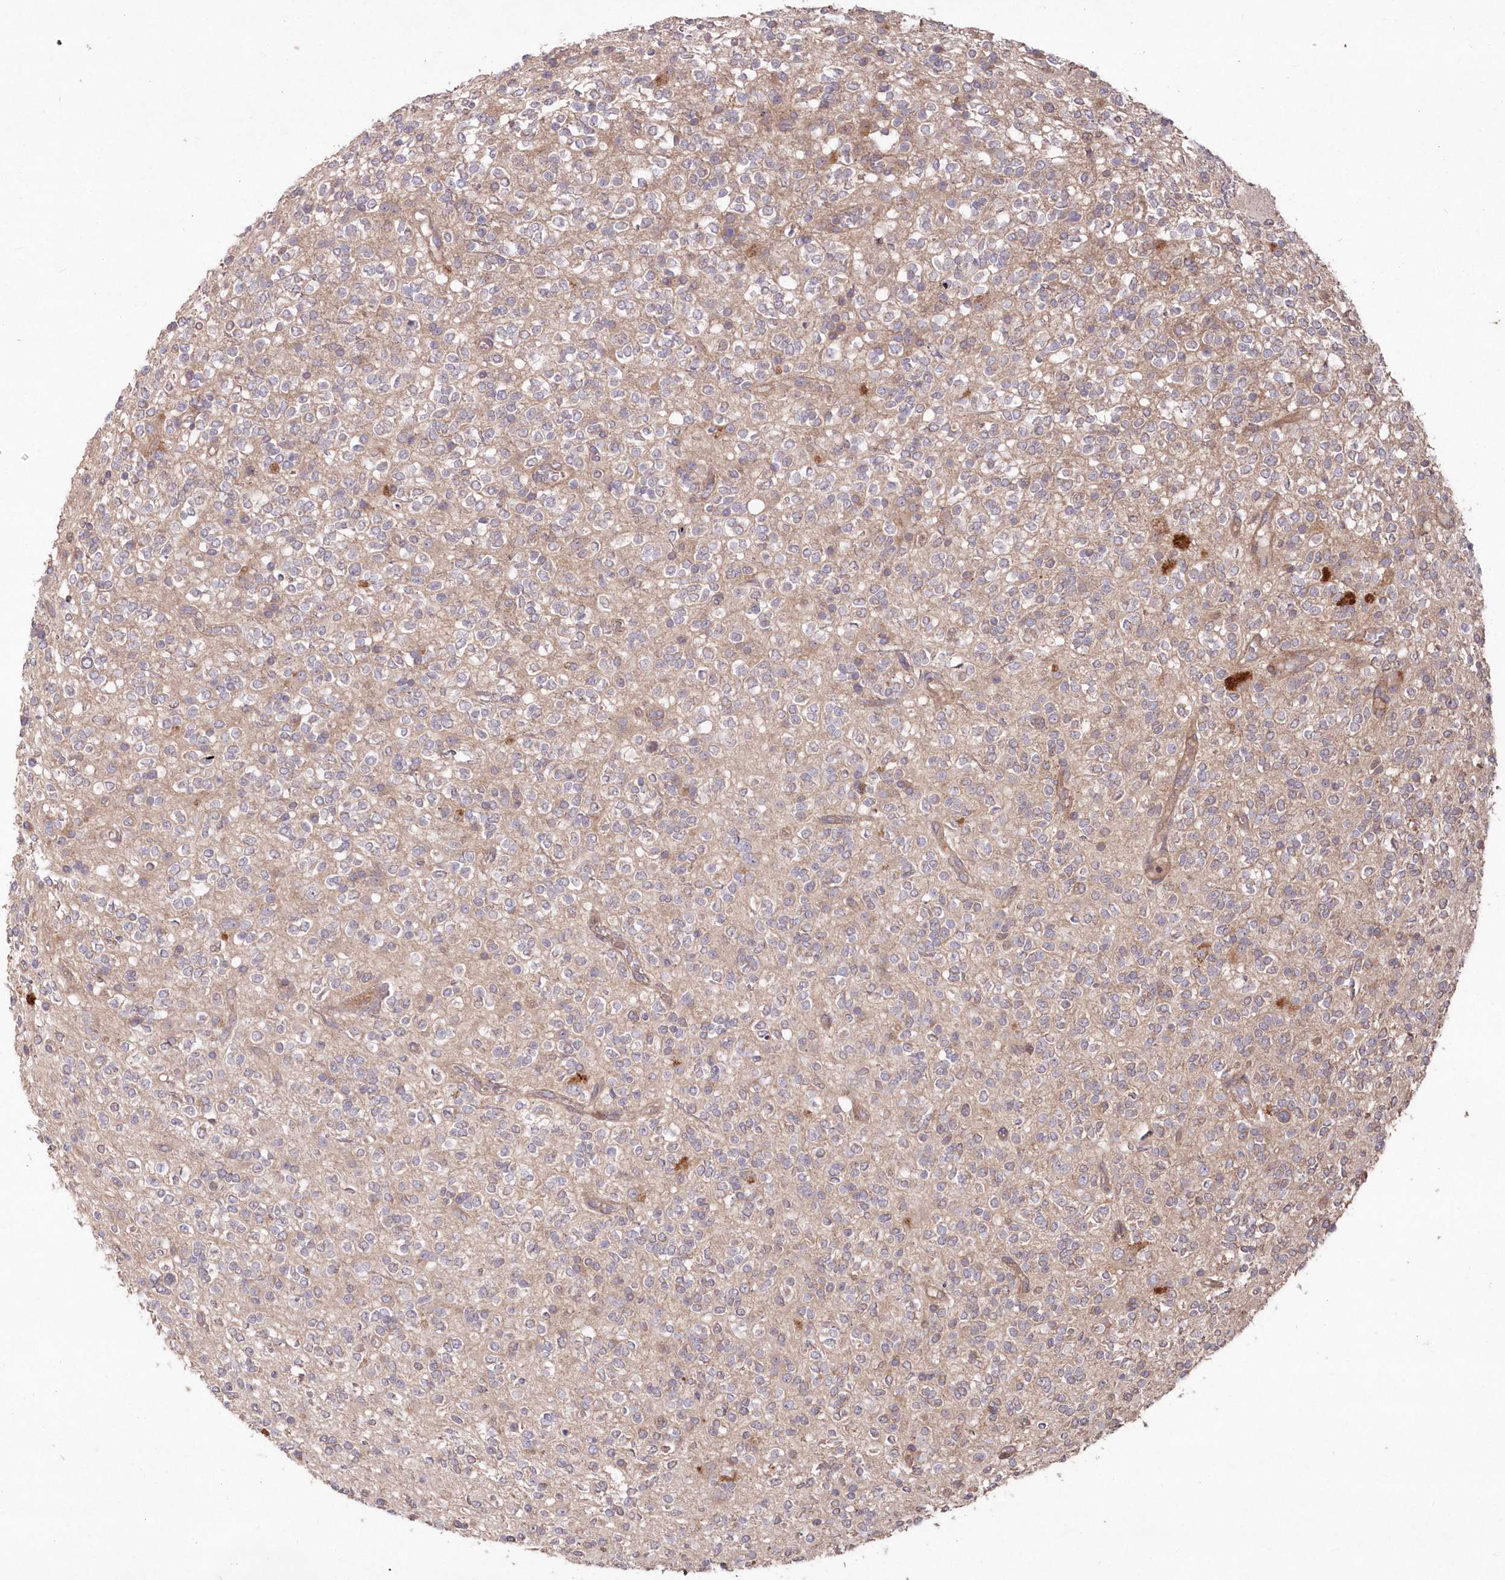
{"staining": {"intensity": "weak", "quantity": "25%-75%", "location": "cytoplasmic/membranous"}, "tissue": "glioma", "cell_type": "Tumor cells", "image_type": "cancer", "snomed": [{"axis": "morphology", "description": "Glioma, malignant, High grade"}, {"axis": "topography", "description": "Brain"}], "caption": "Weak cytoplasmic/membranous protein expression is identified in about 25%-75% of tumor cells in malignant glioma (high-grade).", "gene": "TBCA", "patient": {"sex": "male", "age": 34}}